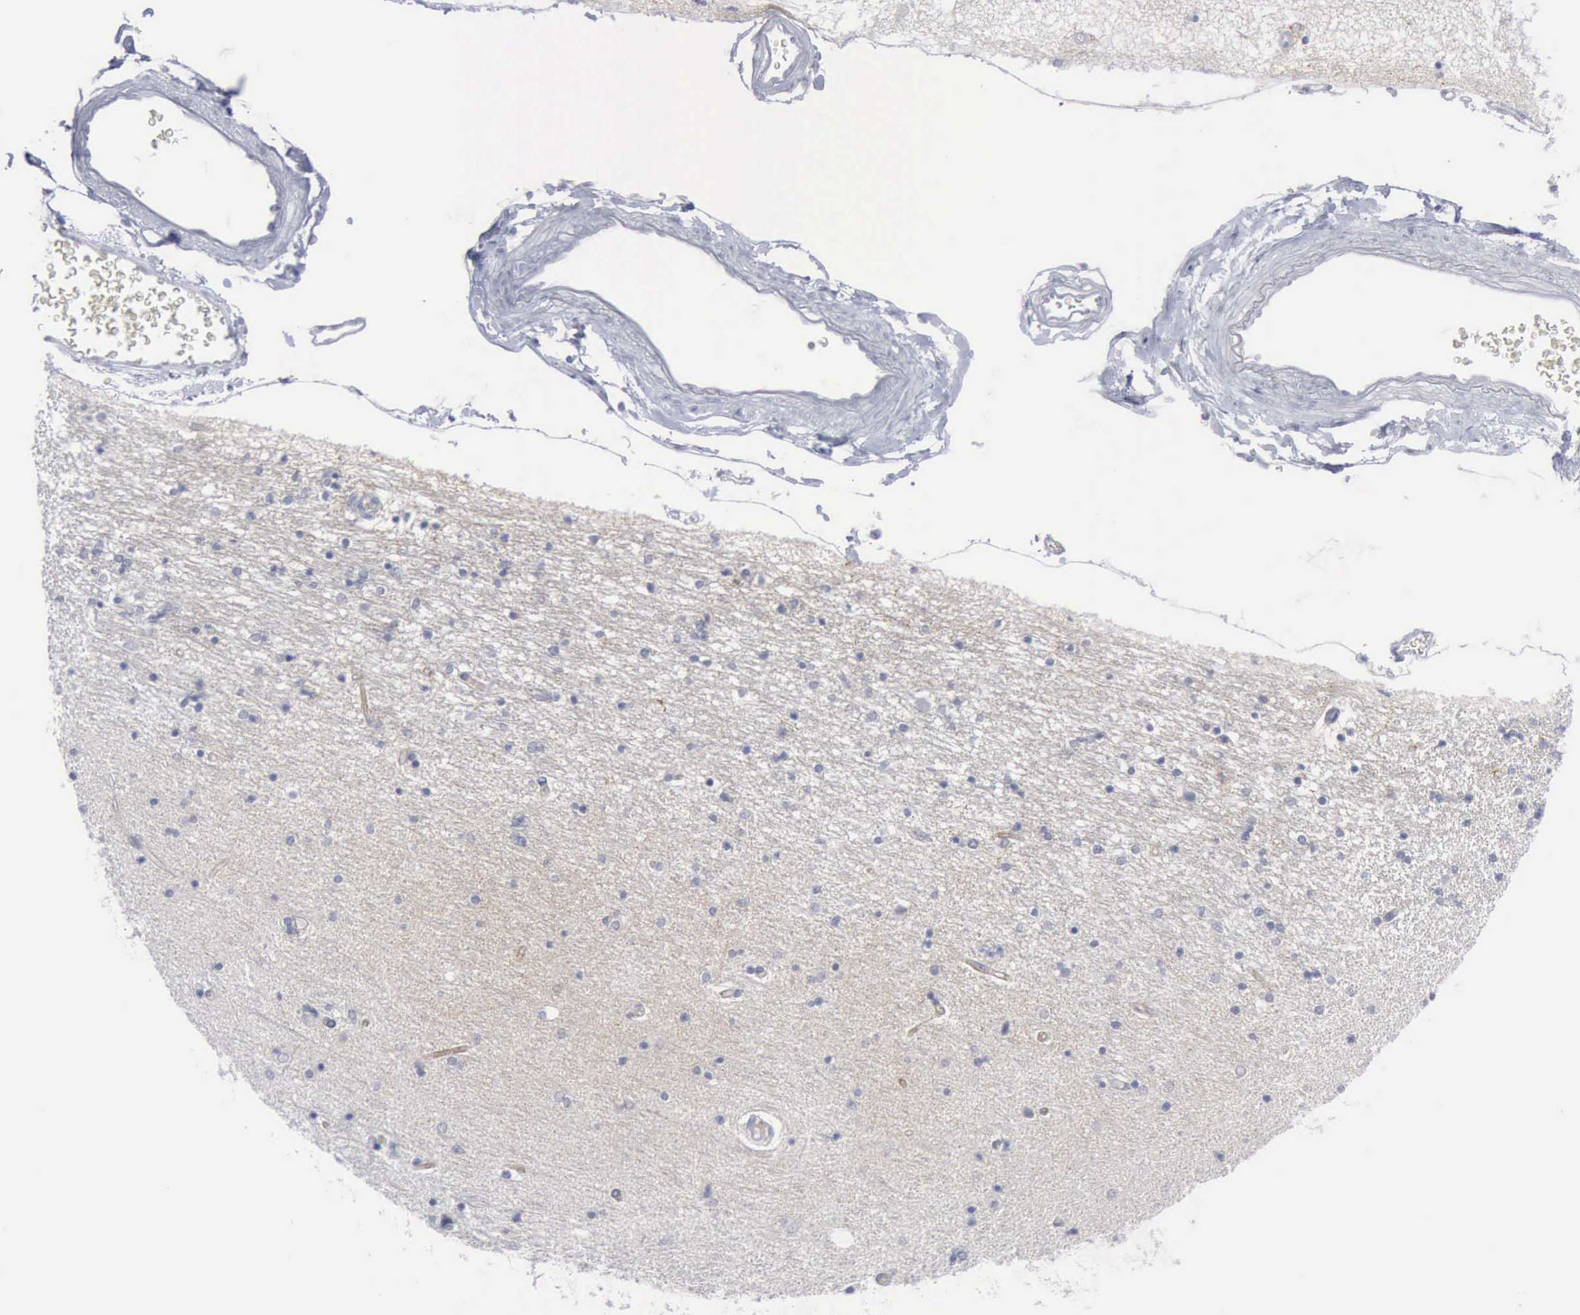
{"staining": {"intensity": "moderate", "quantity": "<25%", "location": "nuclear"}, "tissue": "hippocampus", "cell_type": "Glial cells", "image_type": "normal", "snomed": [{"axis": "morphology", "description": "Normal tissue, NOS"}, {"axis": "topography", "description": "Hippocampus"}], "caption": "About <25% of glial cells in unremarkable hippocampus show moderate nuclear protein positivity as visualized by brown immunohistochemical staining.", "gene": "MCM5", "patient": {"sex": "female", "age": 54}}